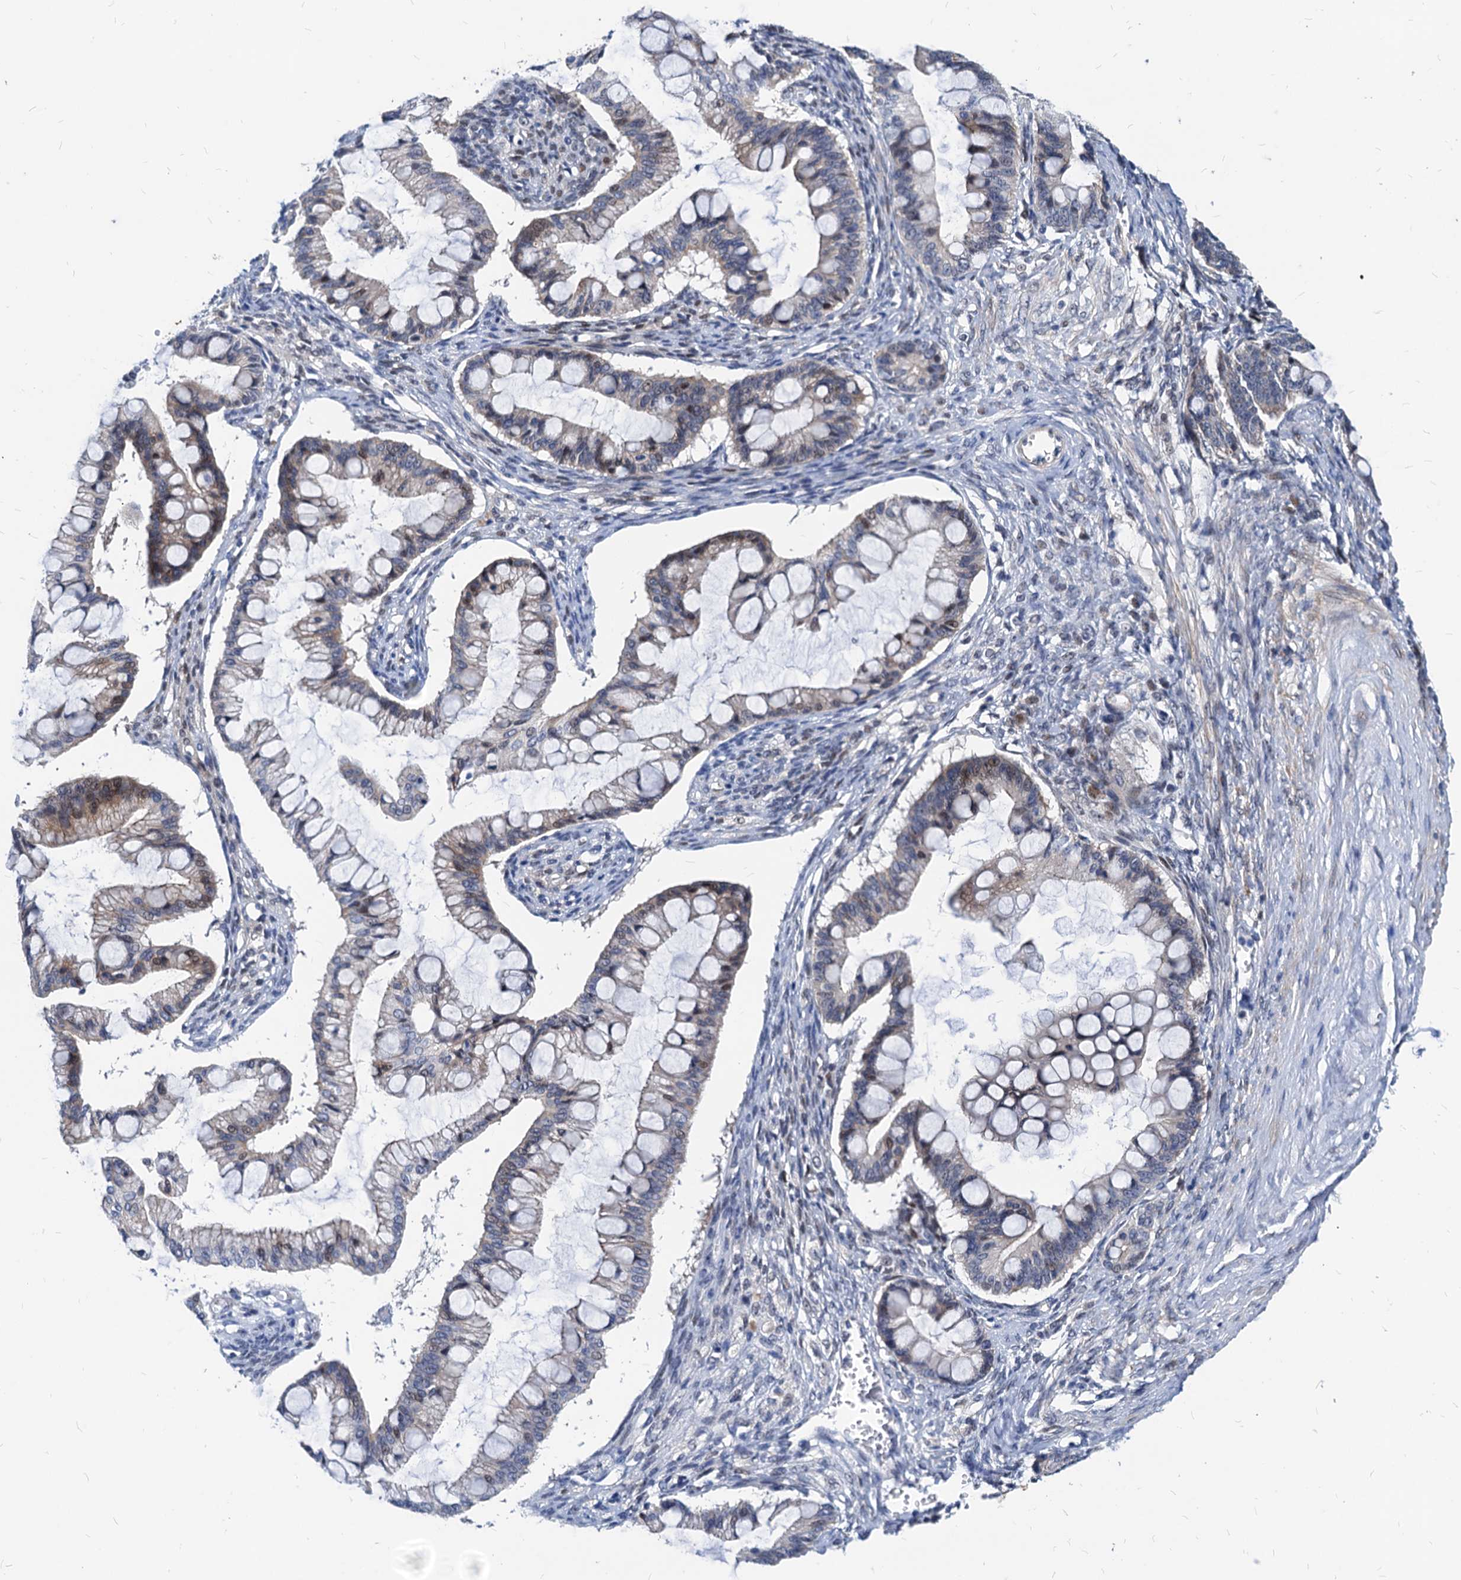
{"staining": {"intensity": "weak", "quantity": "25%-75%", "location": "cytoplasmic/membranous,nuclear"}, "tissue": "ovarian cancer", "cell_type": "Tumor cells", "image_type": "cancer", "snomed": [{"axis": "morphology", "description": "Cystadenocarcinoma, mucinous, NOS"}, {"axis": "topography", "description": "Ovary"}], "caption": "Ovarian mucinous cystadenocarcinoma stained with DAB (3,3'-diaminobenzidine) immunohistochemistry (IHC) shows low levels of weak cytoplasmic/membranous and nuclear expression in approximately 25%-75% of tumor cells.", "gene": "HSF2", "patient": {"sex": "female", "age": 73}}